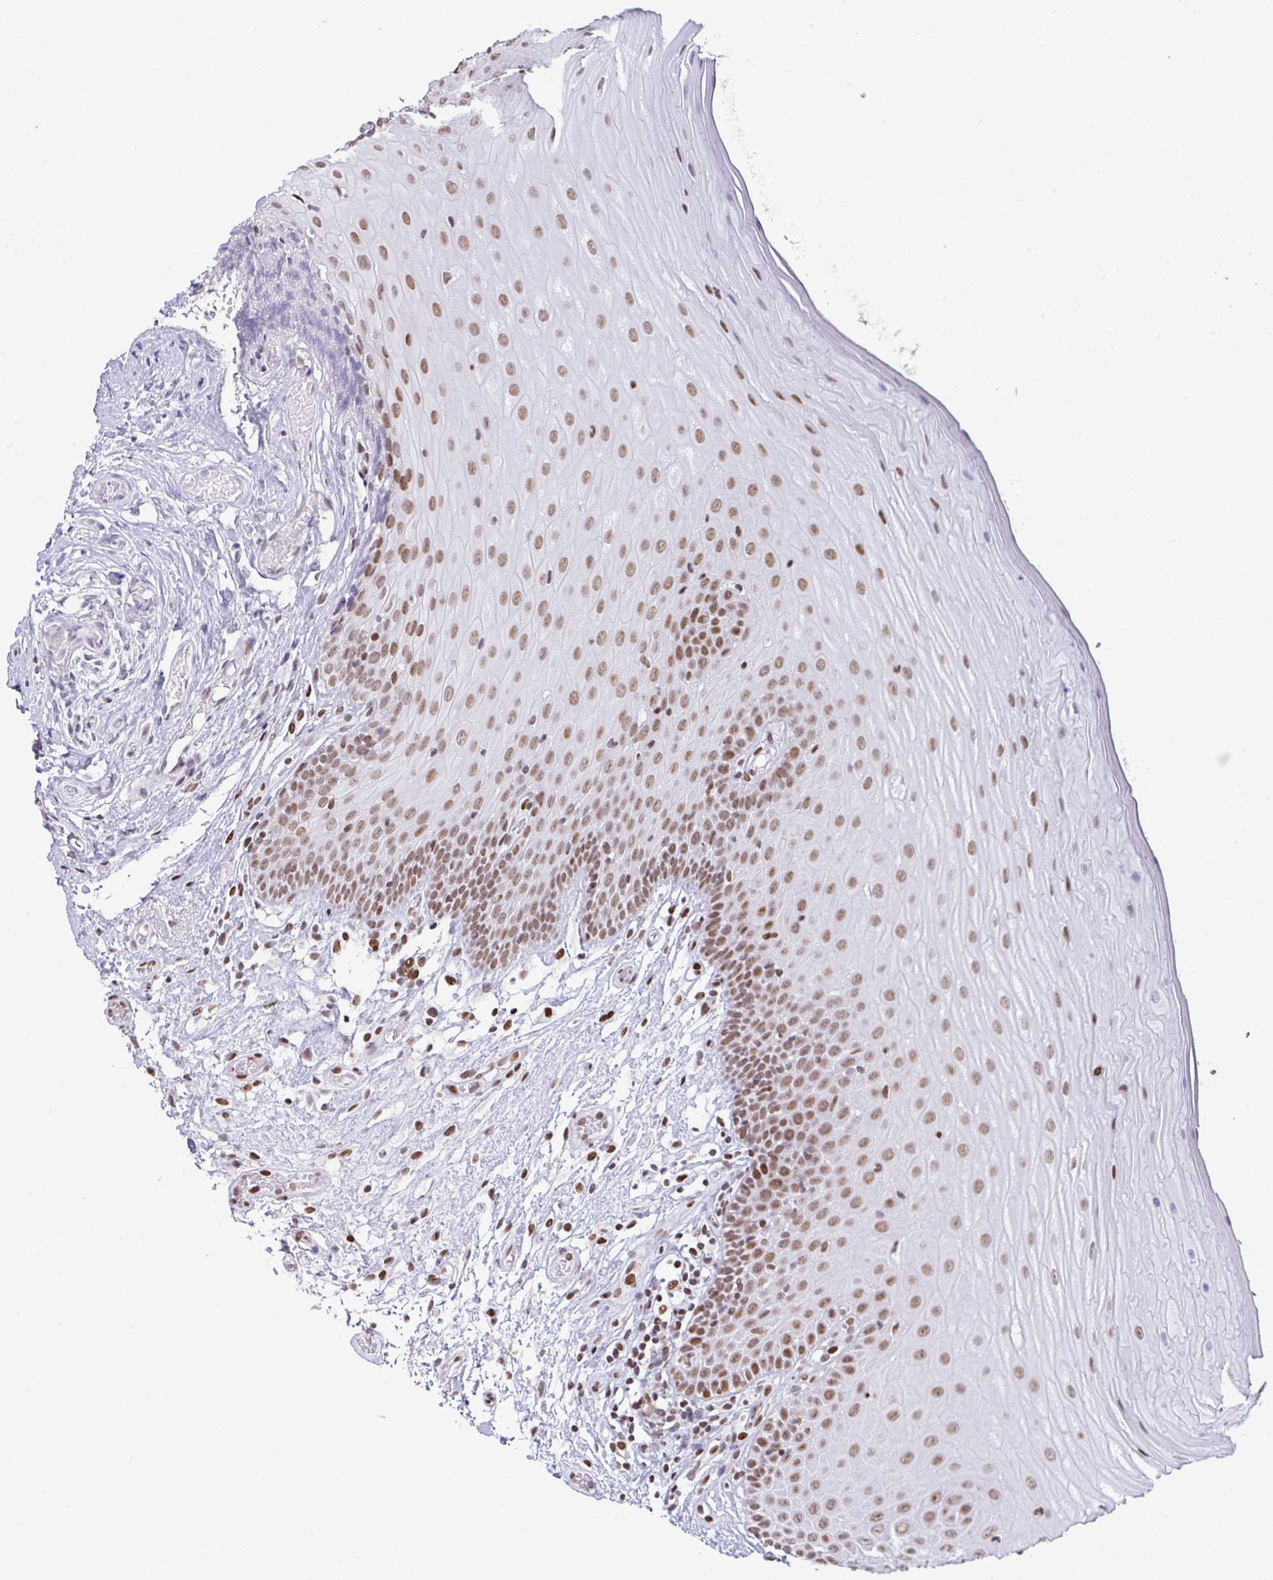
{"staining": {"intensity": "moderate", "quantity": ">75%", "location": "nuclear"}, "tissue": "oral mucosa", "cell_type": "Squamous epithelial cells", "image_type": "normal", "snomed": [{"axis": "morphology", "description": "Normal tissue, NOS"}, {"axis": "topography", "description": "Oral tissue"}, {"axis": "topography", "description": "Tounge, NOS"}, {"axis": "topography", "description": "Head-Neck"}], "caption": "Protein staining of benign oral mucosa exhibits moderate nuclear expression in approximately >75% of squamous epithelial cells.", "gene": "CLP1", "patient": {"sex": "female", "age": 84}}